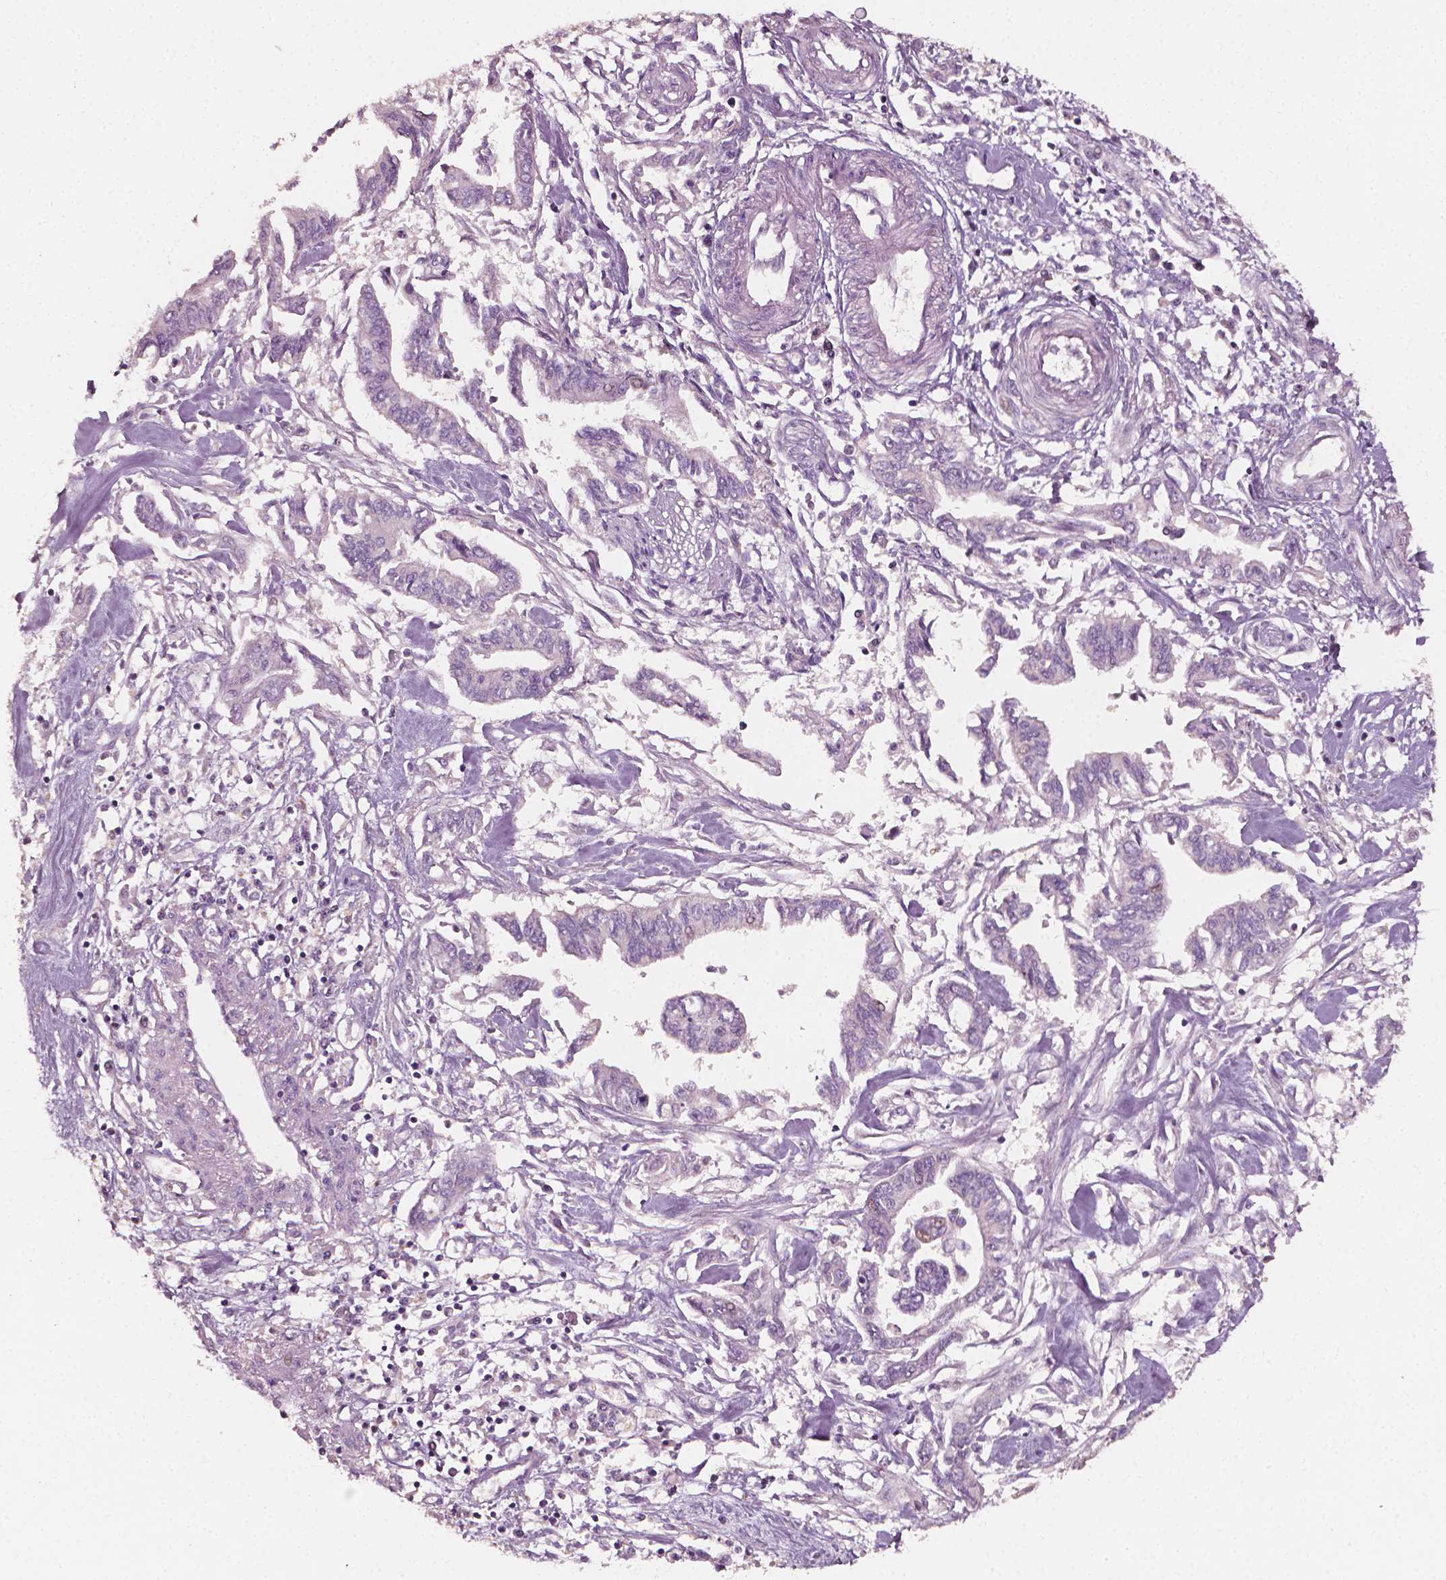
{"staining": {"intensity": "negative", "quantity": "none", "location": "none"}, "tissue": "pancreatic cancer", "cell_type": "Tumor cells", "image_type": "cancer", "snomed": [{"axis": "morphology", "description": "Adenocarcinoma, NOS"}, {"axis": "topography", "description": "Pancreas"}], "caption": "Immunohistochemistry histopathology image of human pancreatic cancer stained for a protein (brown), which displays no staining in tumor cells. The staining is performed using DAB brown chromogen with nuclei counter-stained in using hematoxylin.", "gene": "PLA2R1", "patient": {"sex": "male", "age": 60}}